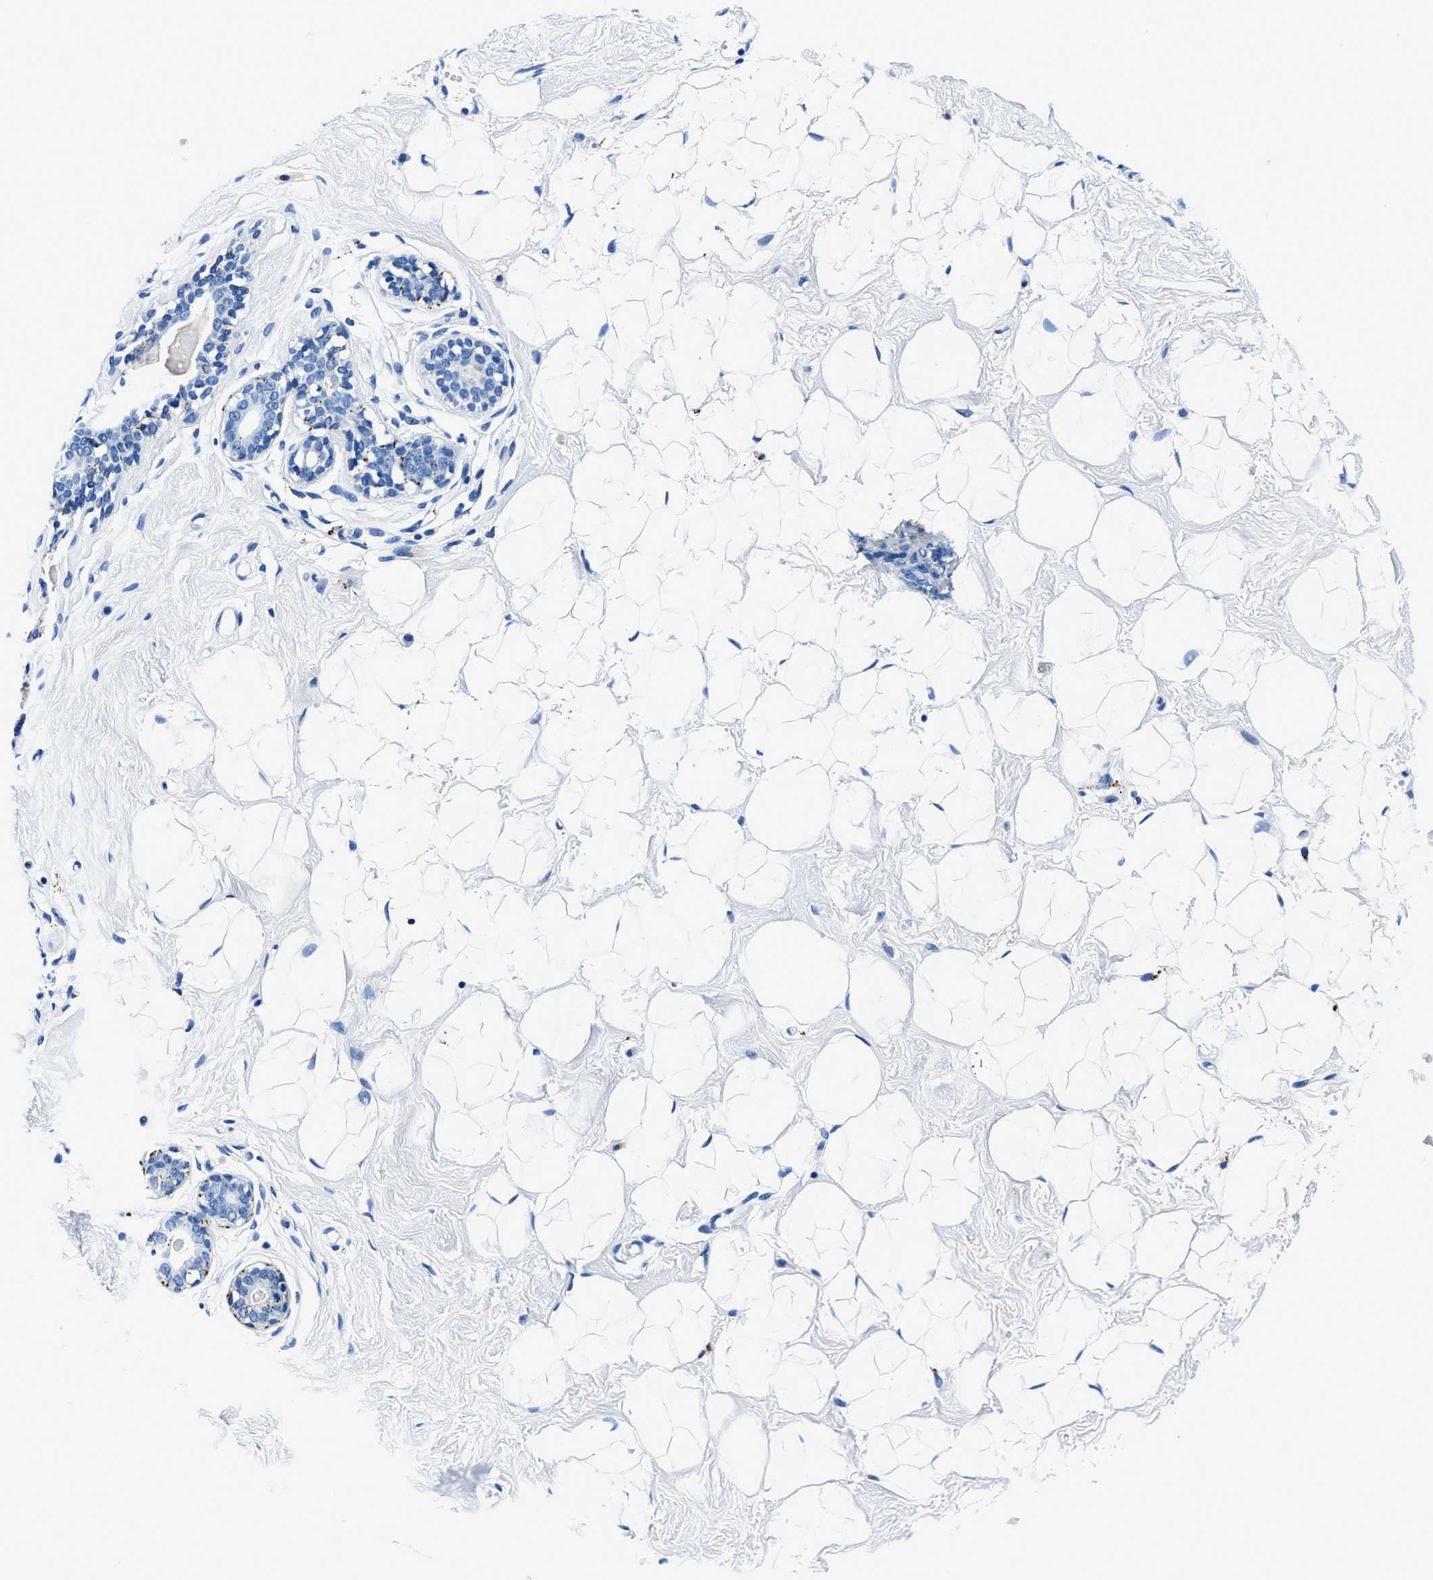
{"staining": {"intensity": "negative", "quantity": "none", "location": "none"}, "tissue": "breast", "cell_type": "Adipocytes", "image_type": "normal", "snomed": [{"axis": "morphology", "description": "Normal tissue, NOS"}, {"axis": "topography", "description": "Breast"}], "caption": "DAB immunohistochemical staining of unremarkable human breast displays no significant expression in adipocytes.", "gene": "OR14K1", "patient": {"sex": "female", "age": 23}}